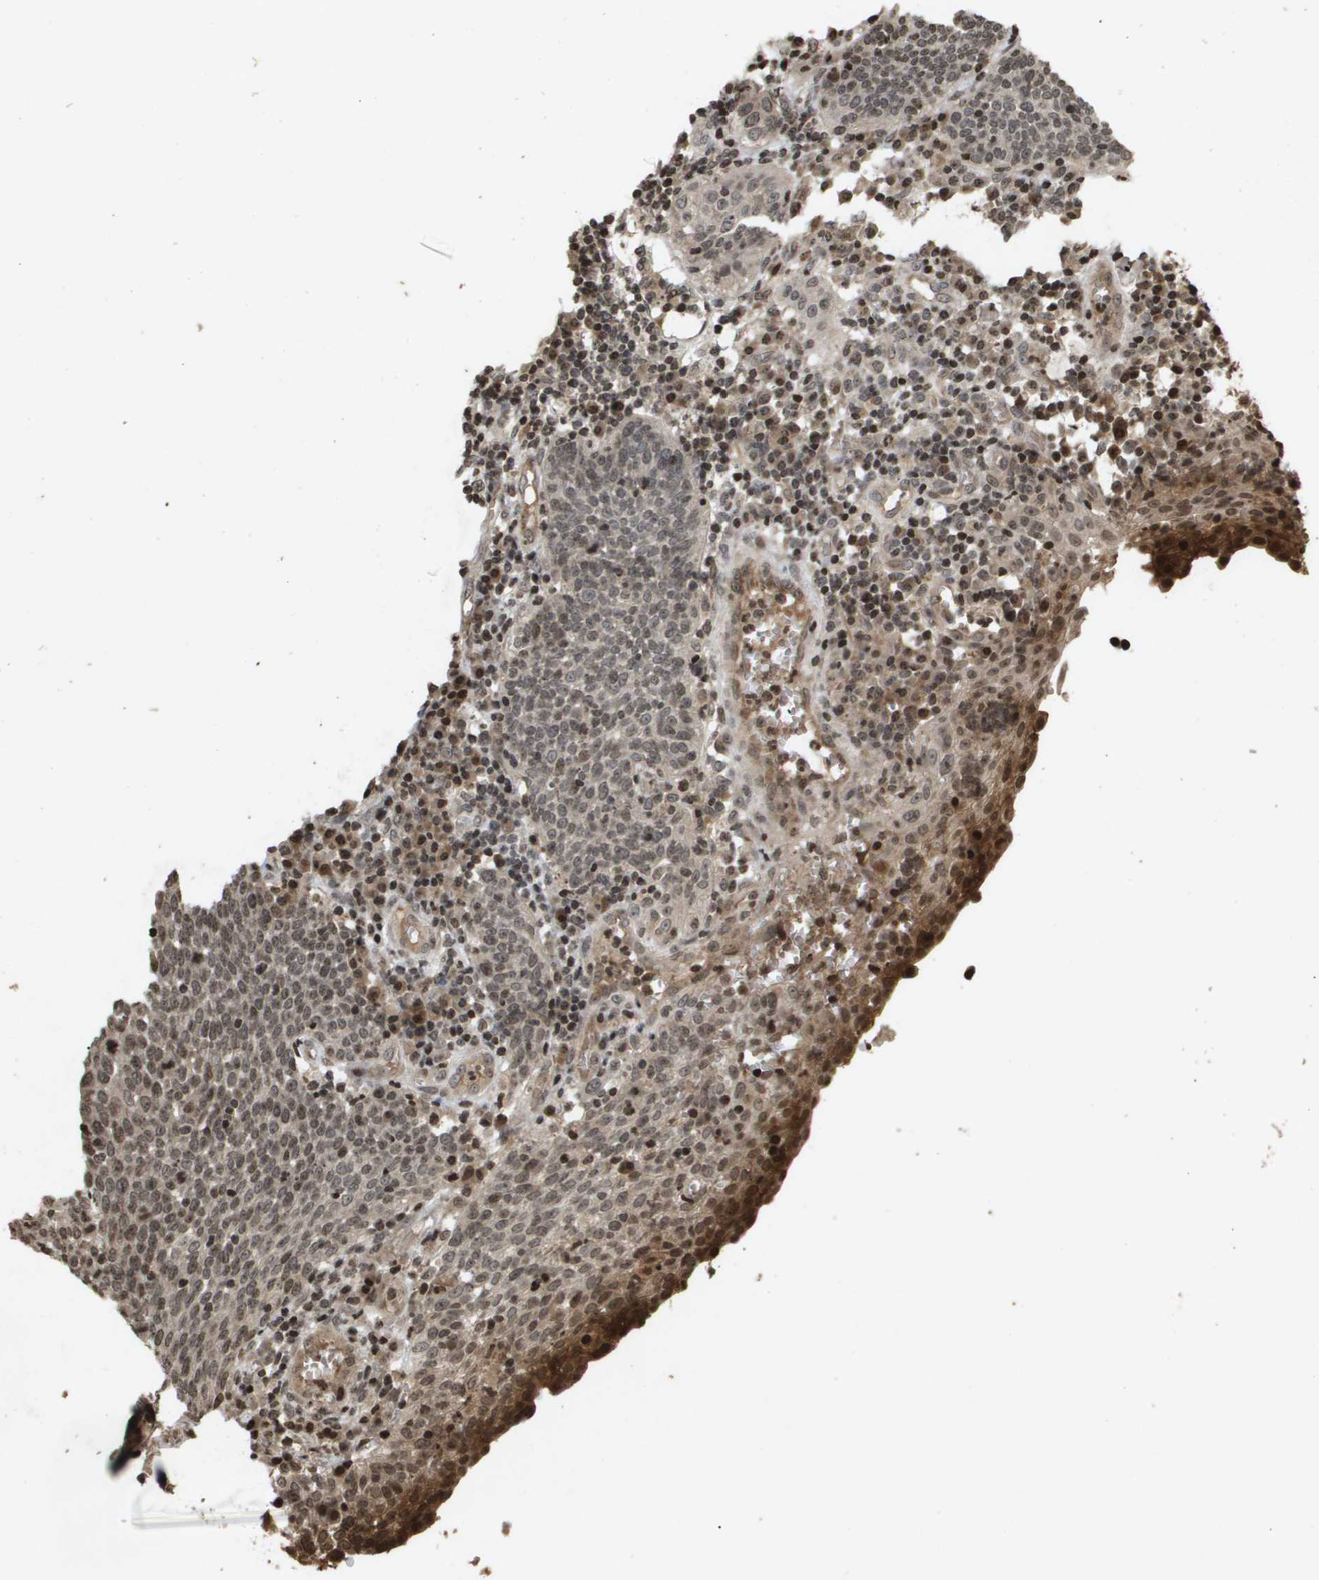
{"staining": {"intensity": "moderate", "quantity": "<25%", "location": "nuclear"}, "tissue": "cervical cancer", "cell_type": "Tumor cells", "image_type": "cancer", "snomed": [{"axis": "morphology", "description": "Squamous cell carcinoma, NOS"}, {"axis": "topography", "description": "Cervix"}], "caption": "Immunohistochemical staining of cervical cancer (squamous cell carcinoma) shows low levels of moderate nuclear protein expression in about <25% of tumor cells. (DAB IHC, brown staining for protein, blue staining for nuclei).", "gene": "HSPA6", "patient": {"sex": "female", "age": 34}}